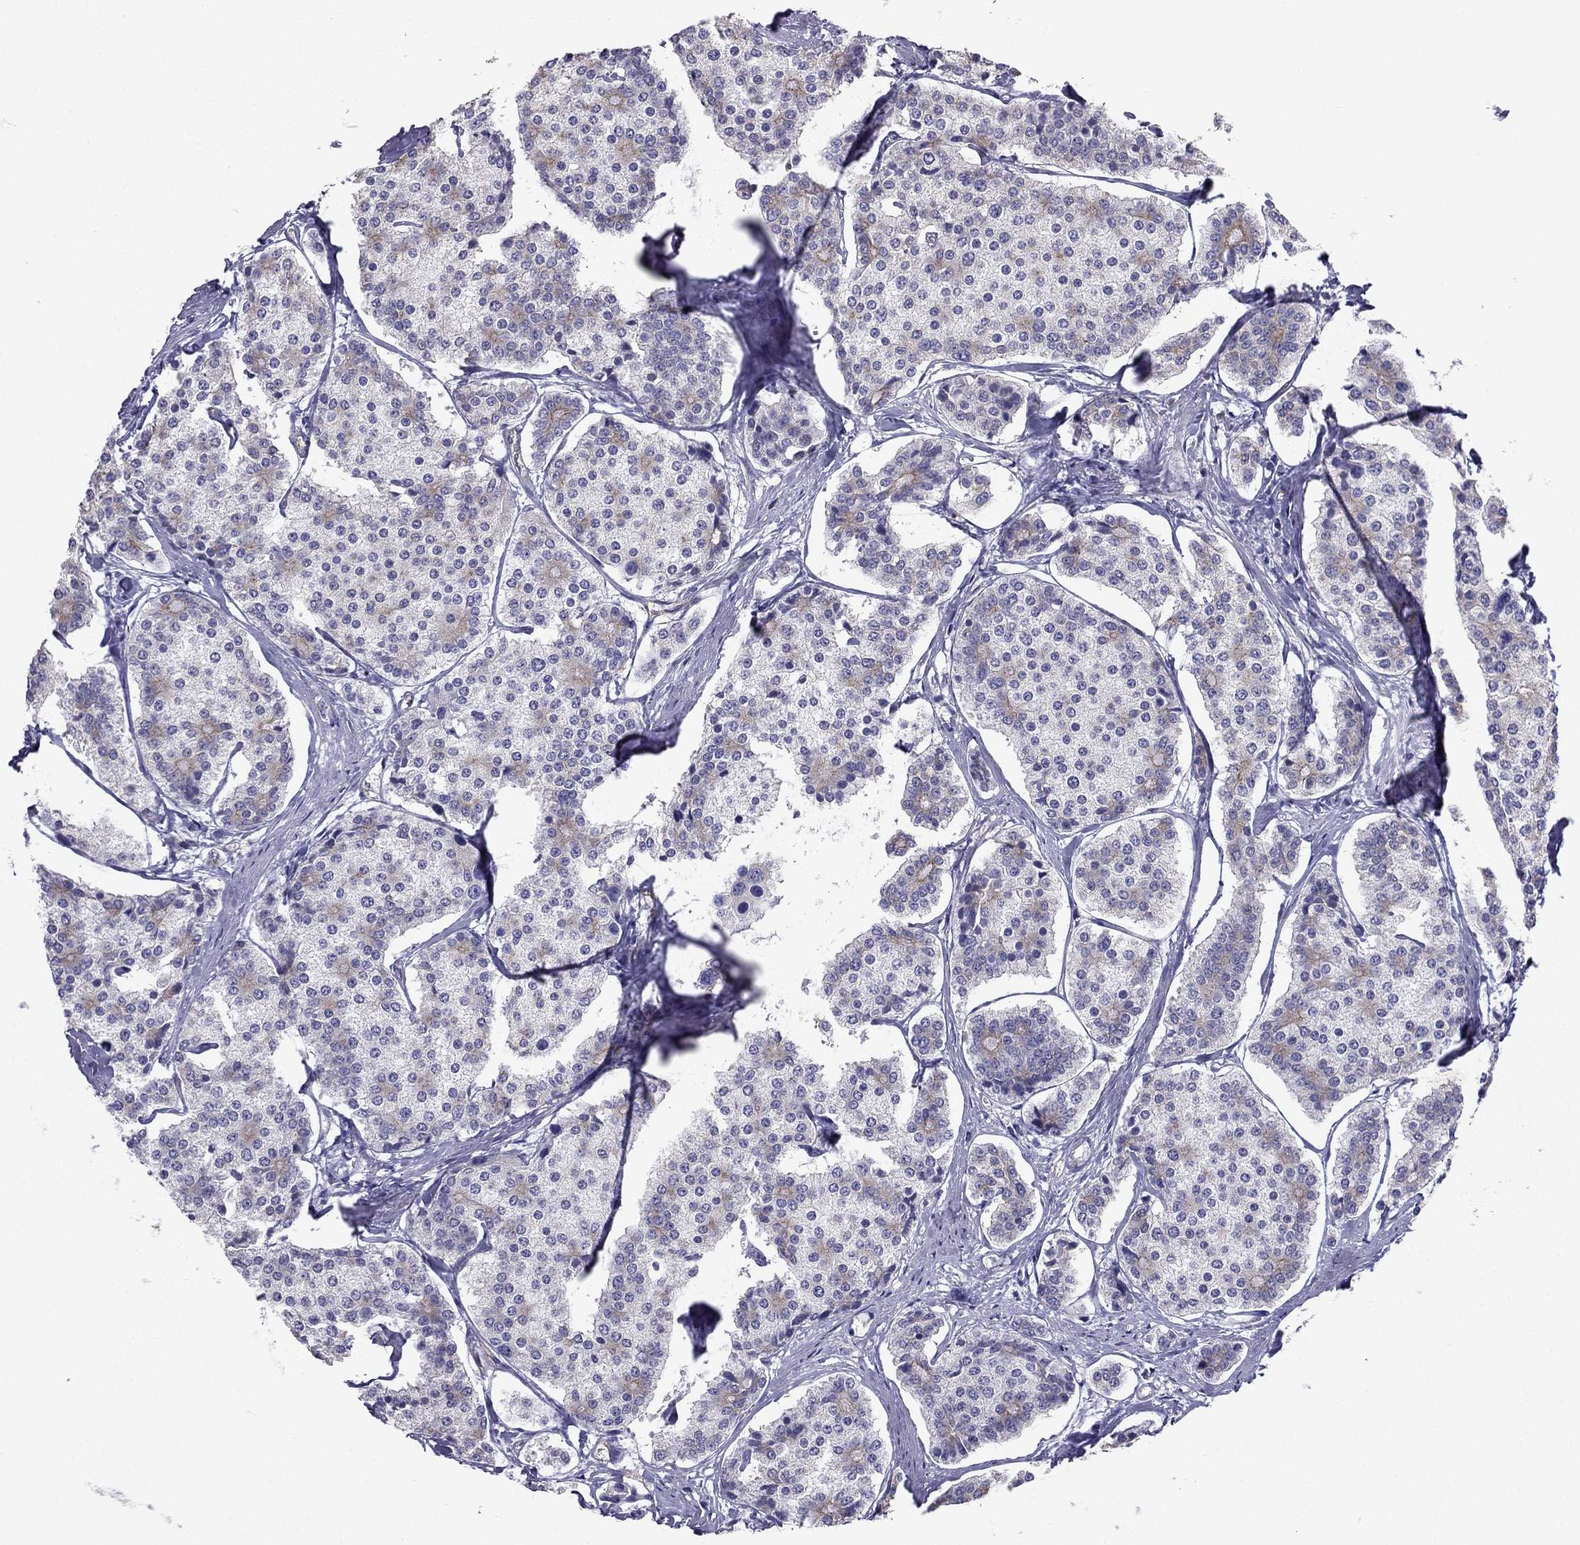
{"staining": {"intensity": "weak", "quantity": "<25%", "location": "cytoplasmic/membranous"}, "tissue": "carcinoid", "cell_type": "Tumor cells", "image_type": "cancer", "snomed": [{"axis": "morphology", "description": "Carcinoid, malignant, NOS"}, {"axis": "topography", "description": "Small intestine"}], "caption": "This is an IHC histopathology image of carcinoid (malignant). There is no positivity in tumor cells.", "gene": "ENOX1", "patient": {"sex": "female", "age": 65}}